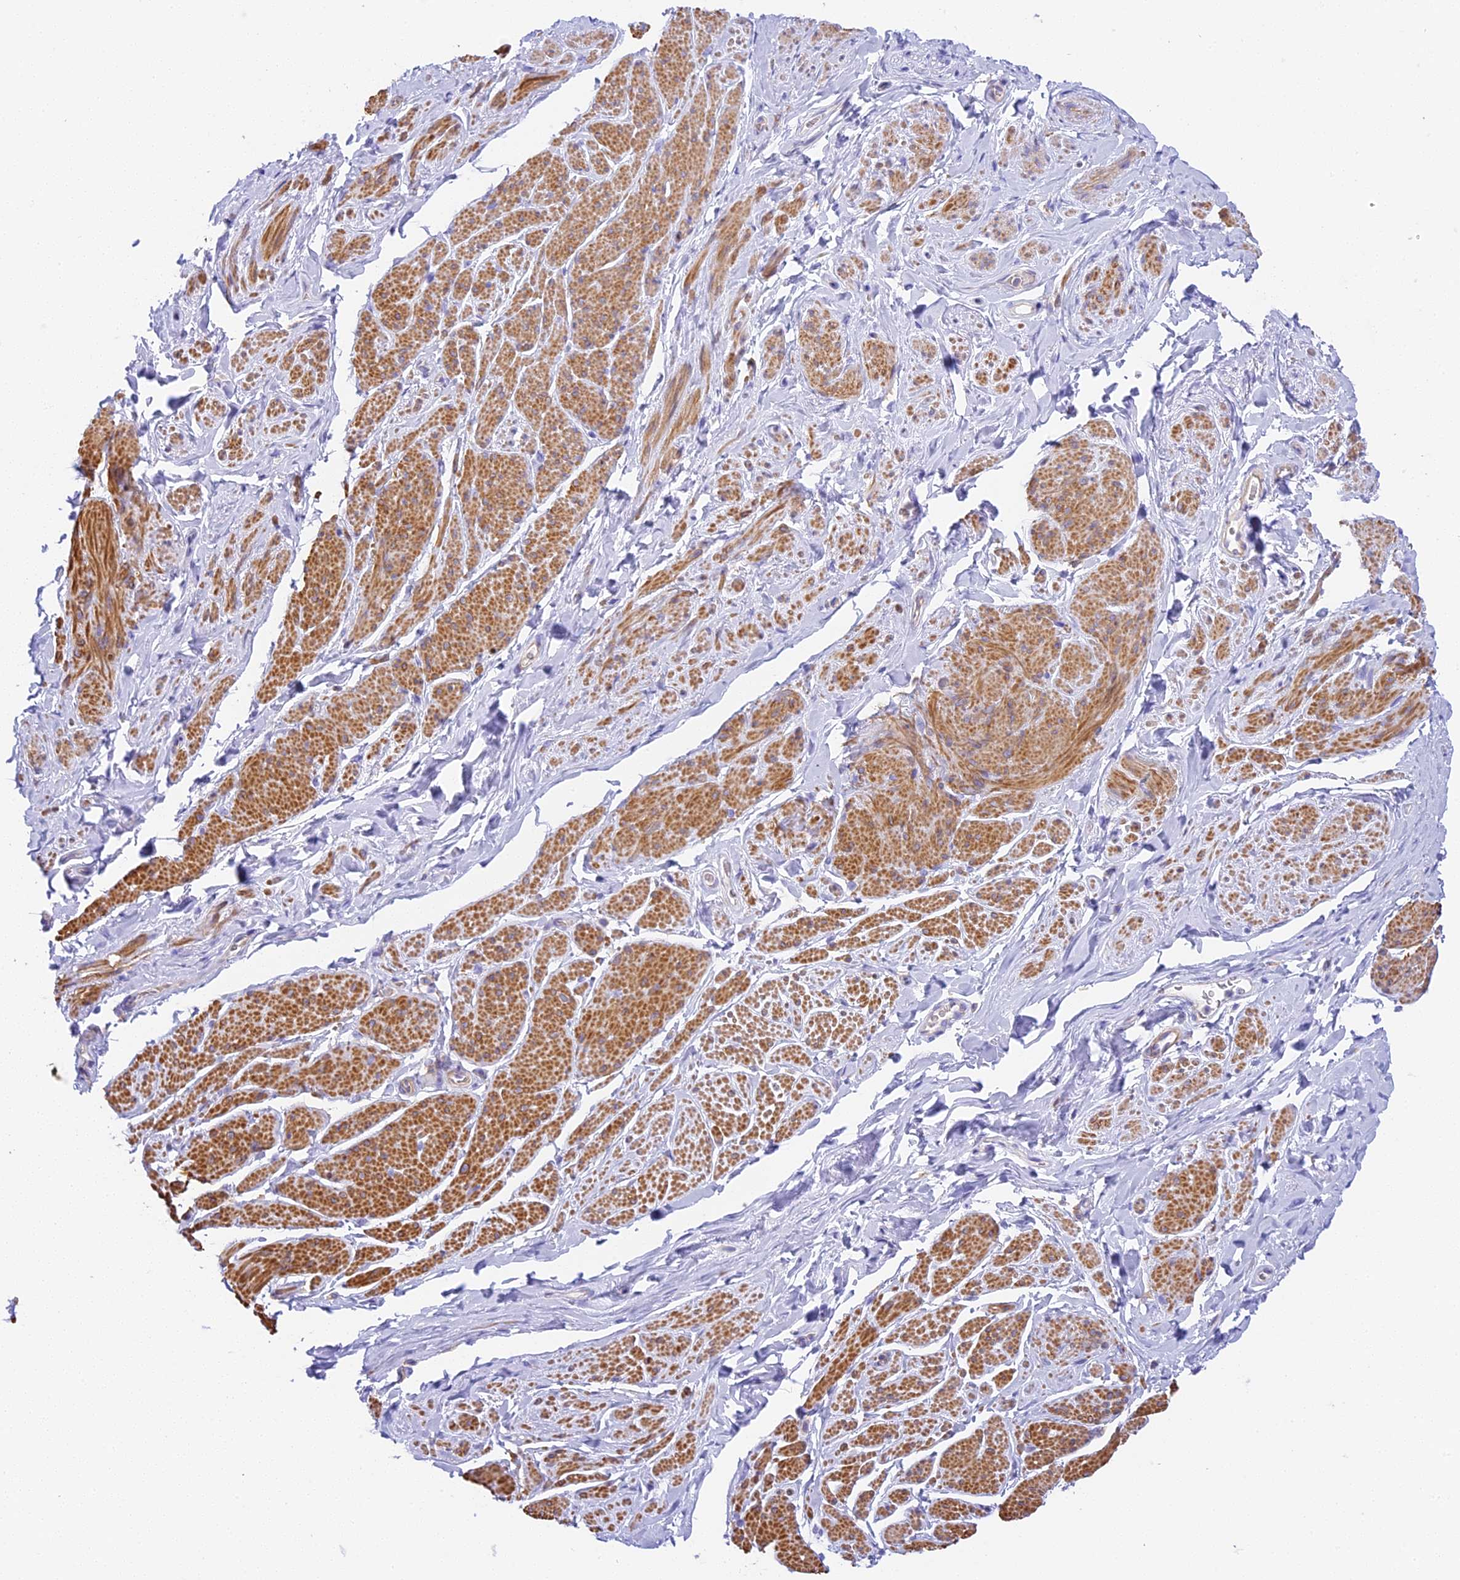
{"staining": {"intensity": "moderate", "quantity": ">75%", "location": "cytoplasmic/membranous"}, "tissue": "smooth muscle", "cell_type": "Smooth muscle cells", "image_type": "normal", "snomed": [{"axis": "morphology", "description": "Normal tissue, NOS"}, {"axis": "topography", "description": "Smooth muscle"}, {"axis": "topography", "description": "Peripheral nerve tissue"}], "caption": "Immunohistochemical staining of benign human smooth muscle shows moderate cytoplasmic/membranous protein positivity in about >75% of smooth muscle cells. (brown staining indicates protein expression, while blue staining denotes nuclei).", "gene": "HOMER3", "patient": {"sex": "male", "age": 69}}